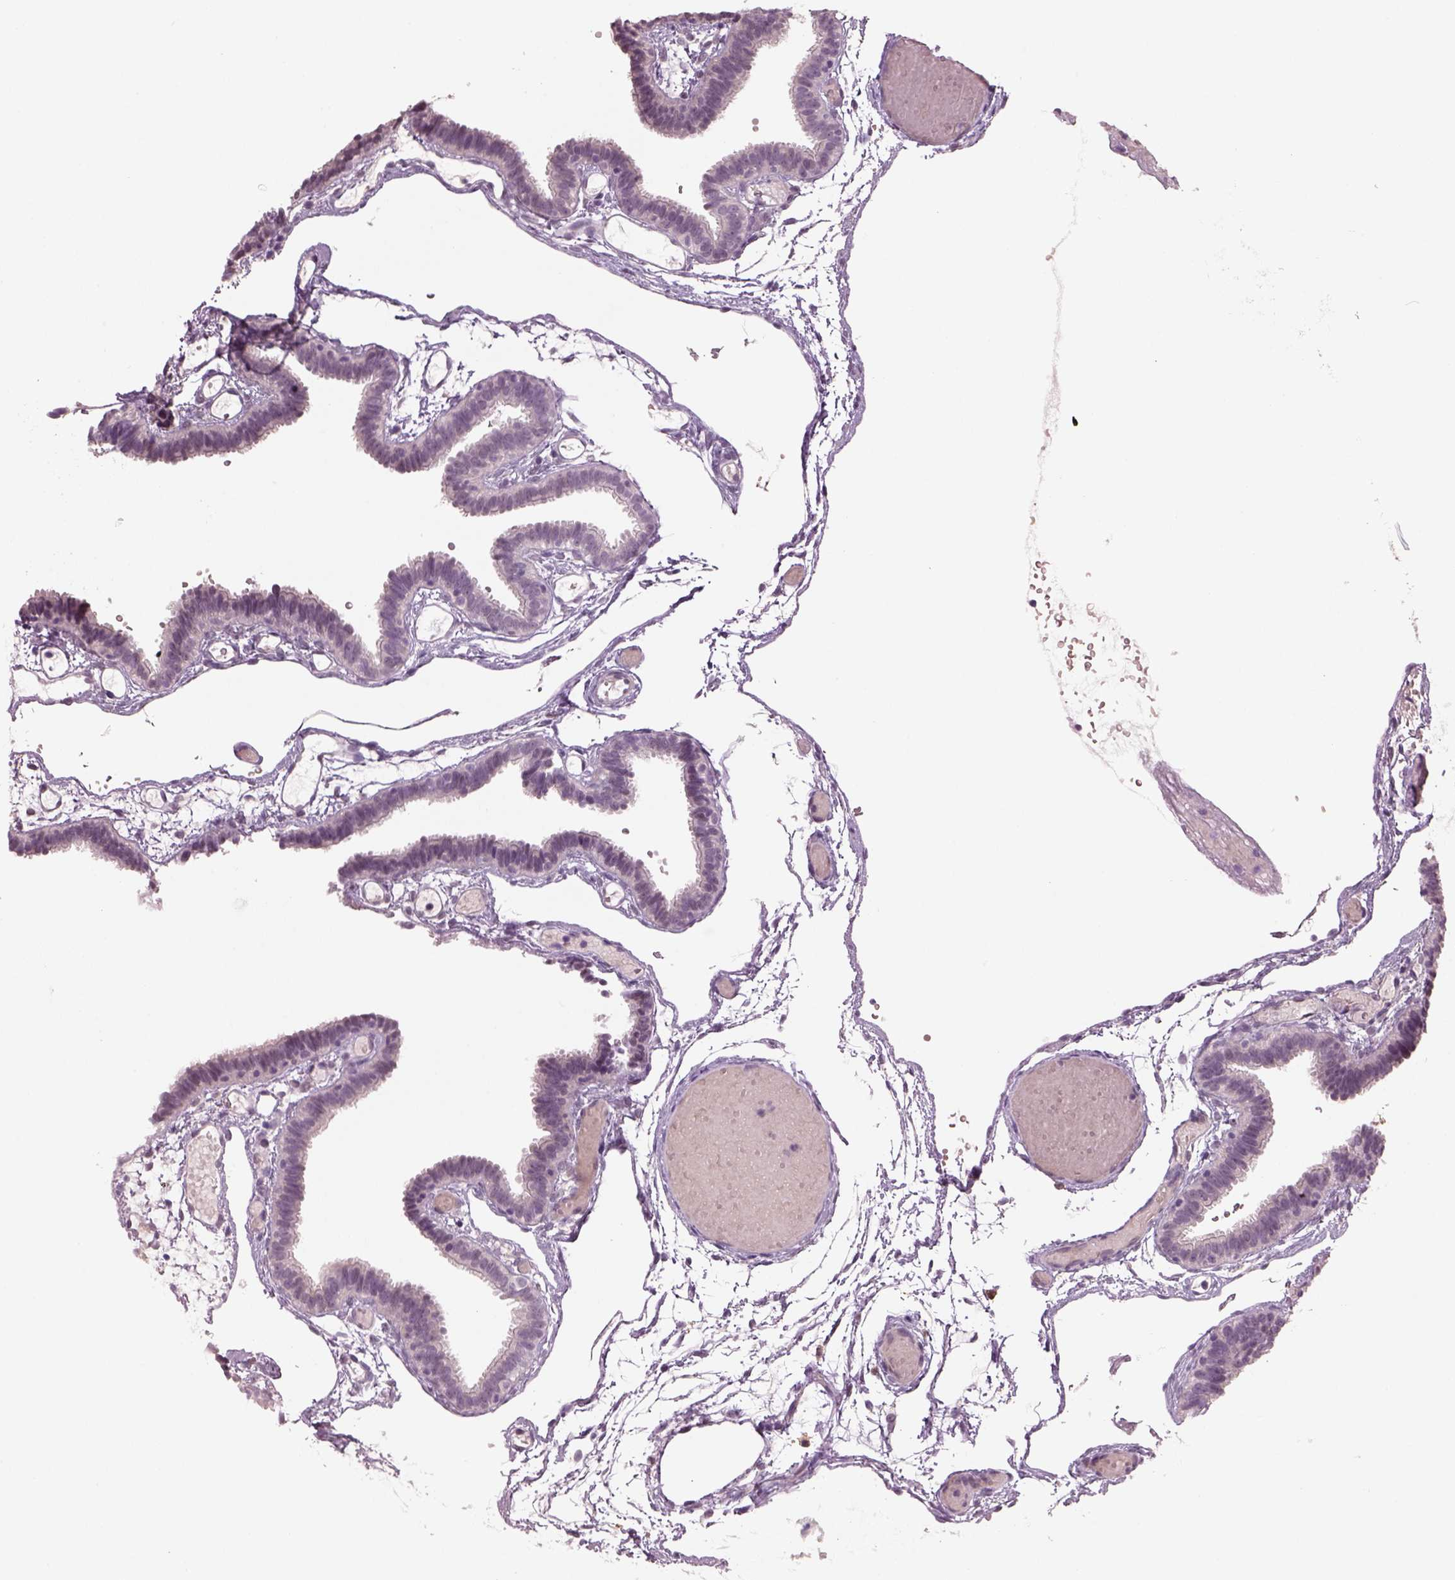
{"staining": {"intensity": "negative", "quantity": "none", "location": "none"}, "tissue": "fallopian tube", "cell_type": "Glandular cells", "image_type": "normal", "snomed": [{"axis": "morphology", "description": "Normal tissue, NOS"}, {"axis": "topography", "description": "Fallopian tube"}], "caption": "The photomicrograph demonstrates no staining of glandular cells in benign fallopian tube.", "gene": "NAT8B", "patient": {"sex": "female", "age": 37}}